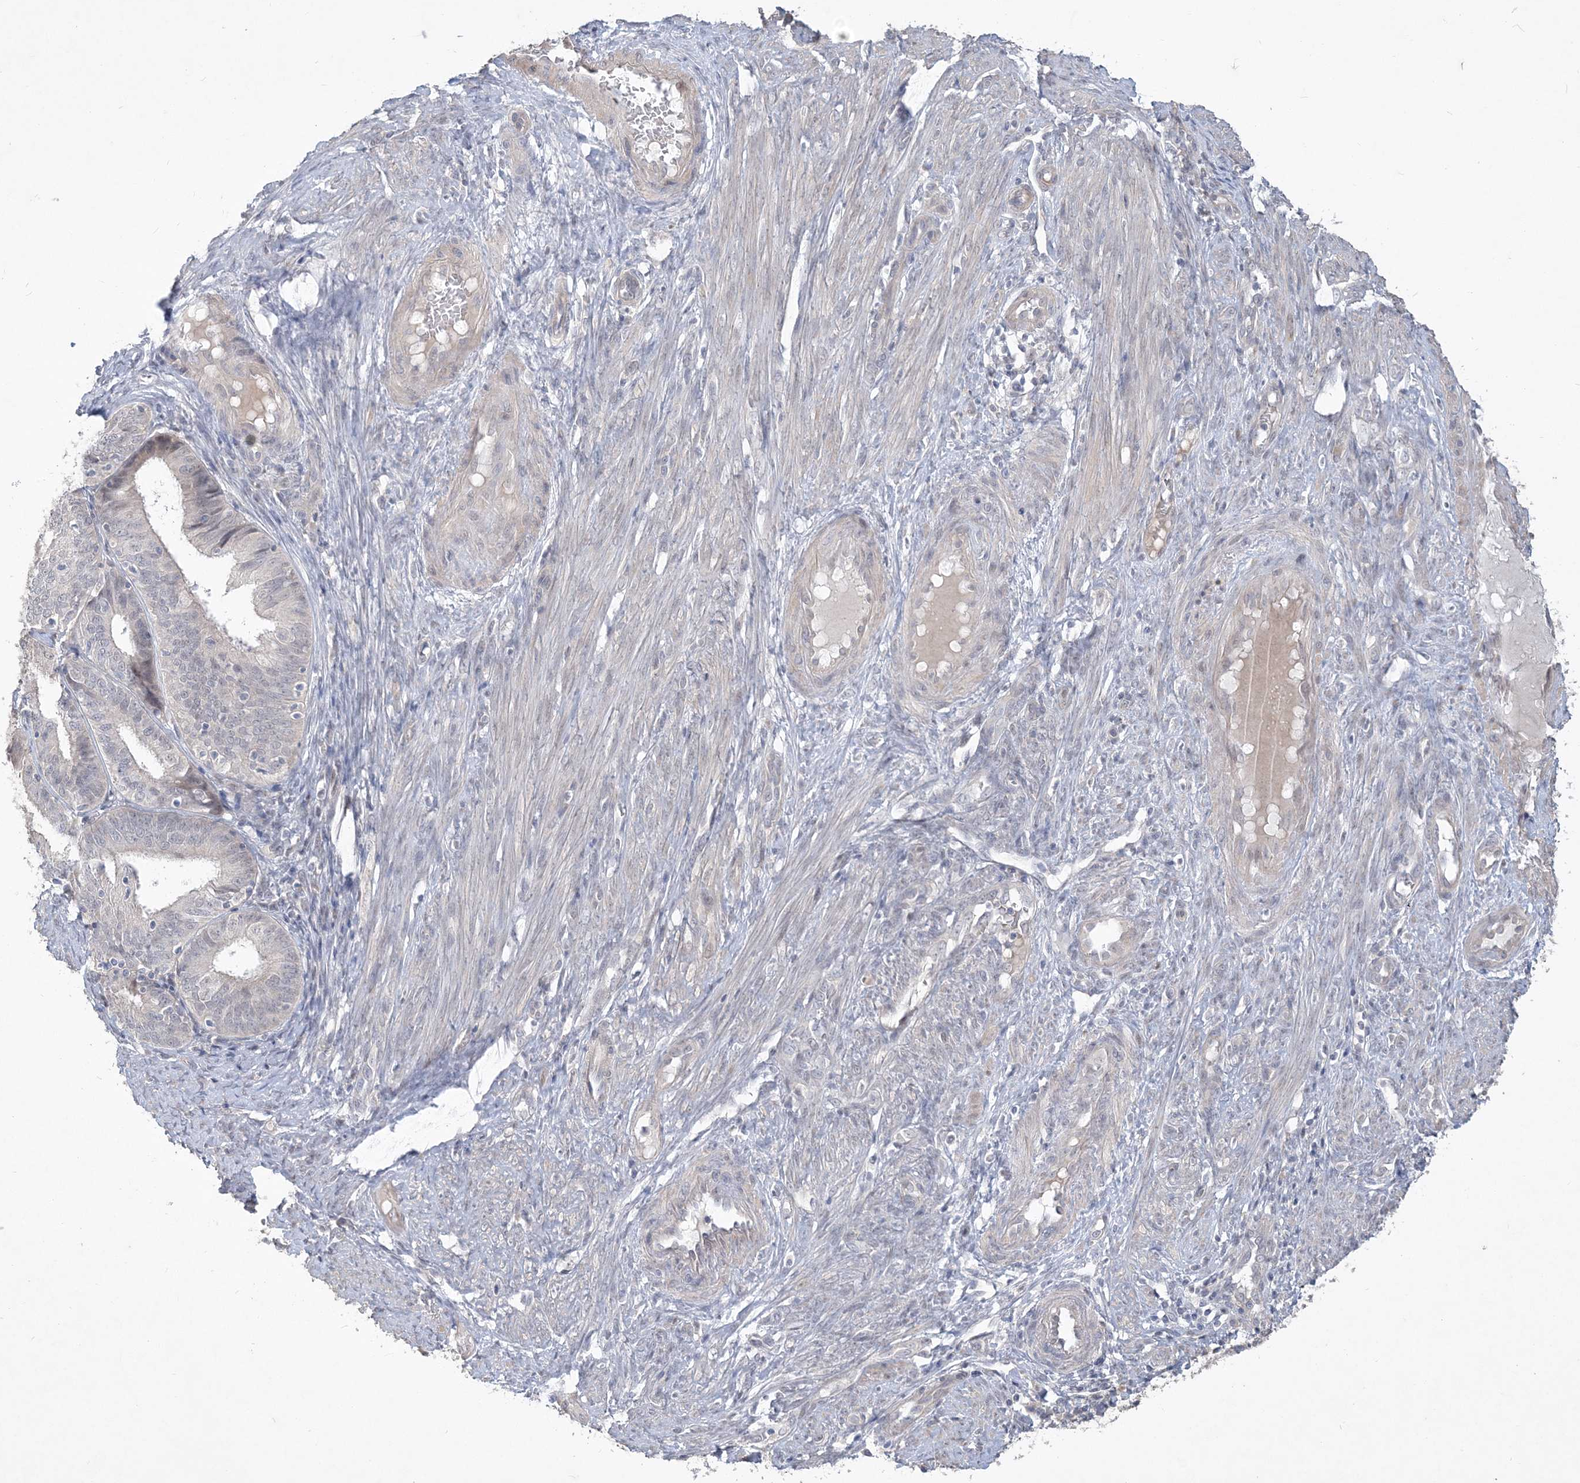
{"staining": {"intensity": "negative", "quantity": "none", "location": "none"}, "tissue": "endometrial cancer", "cell_type": "Tumor cells", "image_type": "cancer", "snomed": [{"axis": "morphology", "description": "Adenocarcinoma, NOS"}, {"axis": "topography", "description": "Endometrium"}], "caption": "The immunohistochemistry (IHC) image has no significant staining in tumor cells of endometrial cancer (adenocarcinoma) tissue. (DAB immunohistochemistry (IHC) visualized using brightfield microscopy, high magnification).", "gene": "TSPEAR", "patient": {"sex": "female", "age": 51}}